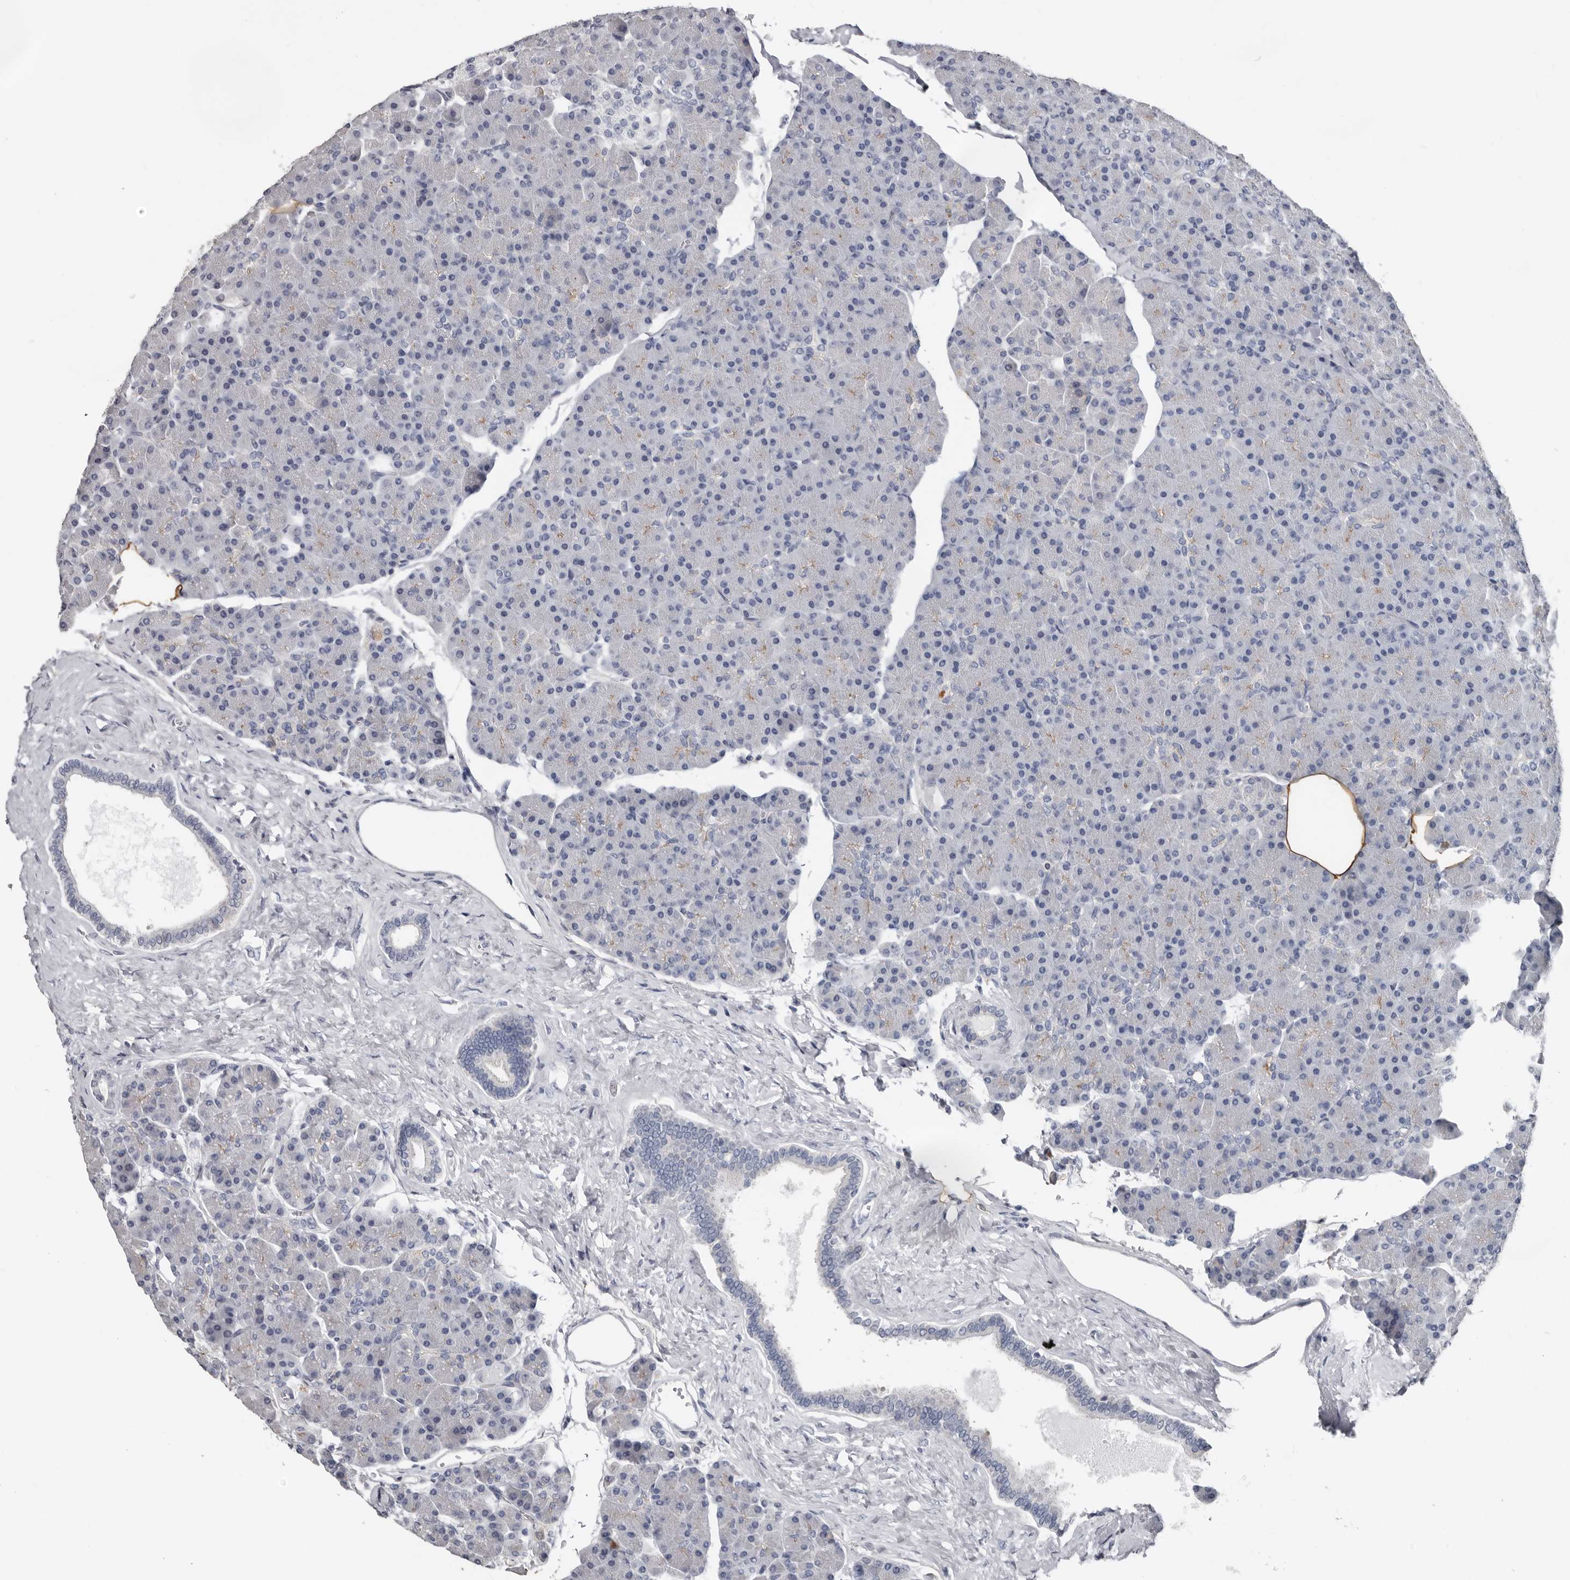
{"staining": {"intensity": "negative", "quantity": "none", "location": "none"}, "tissue": "pancreas", "cell_type": "Exocrine glandular cells", "image_type": "normal", "snomed": [{"axis": "morphology", "description": "Normal tissue, NOS"}, {"axis": "topography", "description": "Pancreas"}], "caption": "The micrograph reveals no significant positivity in exocrine glandular cells of pancreas.", "gene": "FABP7", "patient": {"sex": "female", "age": 43}}